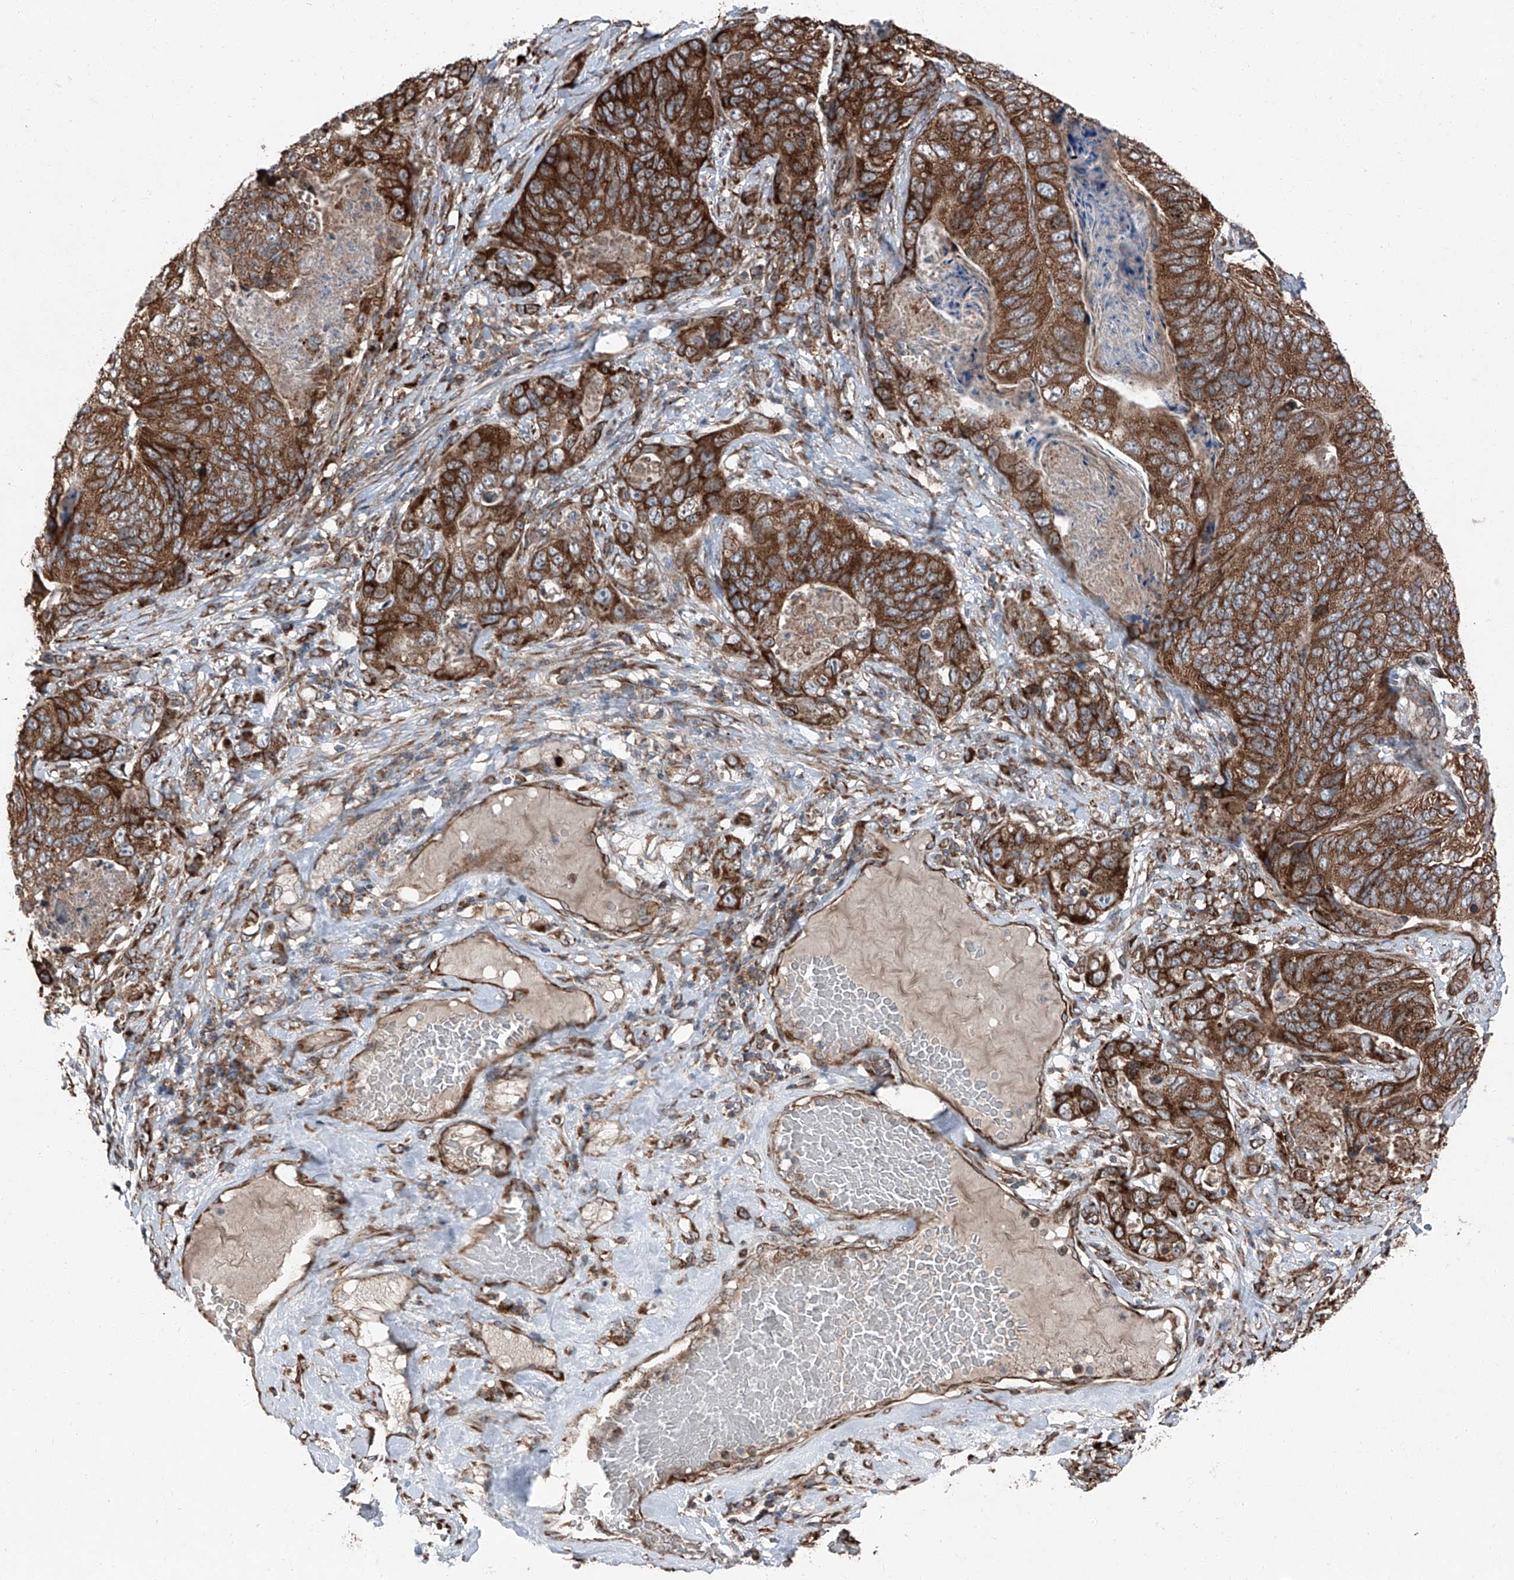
{"staining": {"intensity": "strong", "quantity": ">75%", "location": "cytoplasmic/membranous"}, "tissue": "stomach cancer", "cell_type": "Tumor cells", "image_type": "cancer", "snomed": [{"axis": "morphology", "description": "Normal tissue, NOS"}, {"axis": "morphology", "description": "Adenocarcinoma, NOS"}, {"axis": "topography", "description": "Stomach"}], "caption": "An immunohistochemistry (IHC) photomicrograph of neoplastic tissue is shown. Protein staining in brown shows strong cytoplasmic/membranous positivity in stomach cancer within tumor cells.", "gene": "LIMK1", "patient": {"sex": "female", "age": 89}}